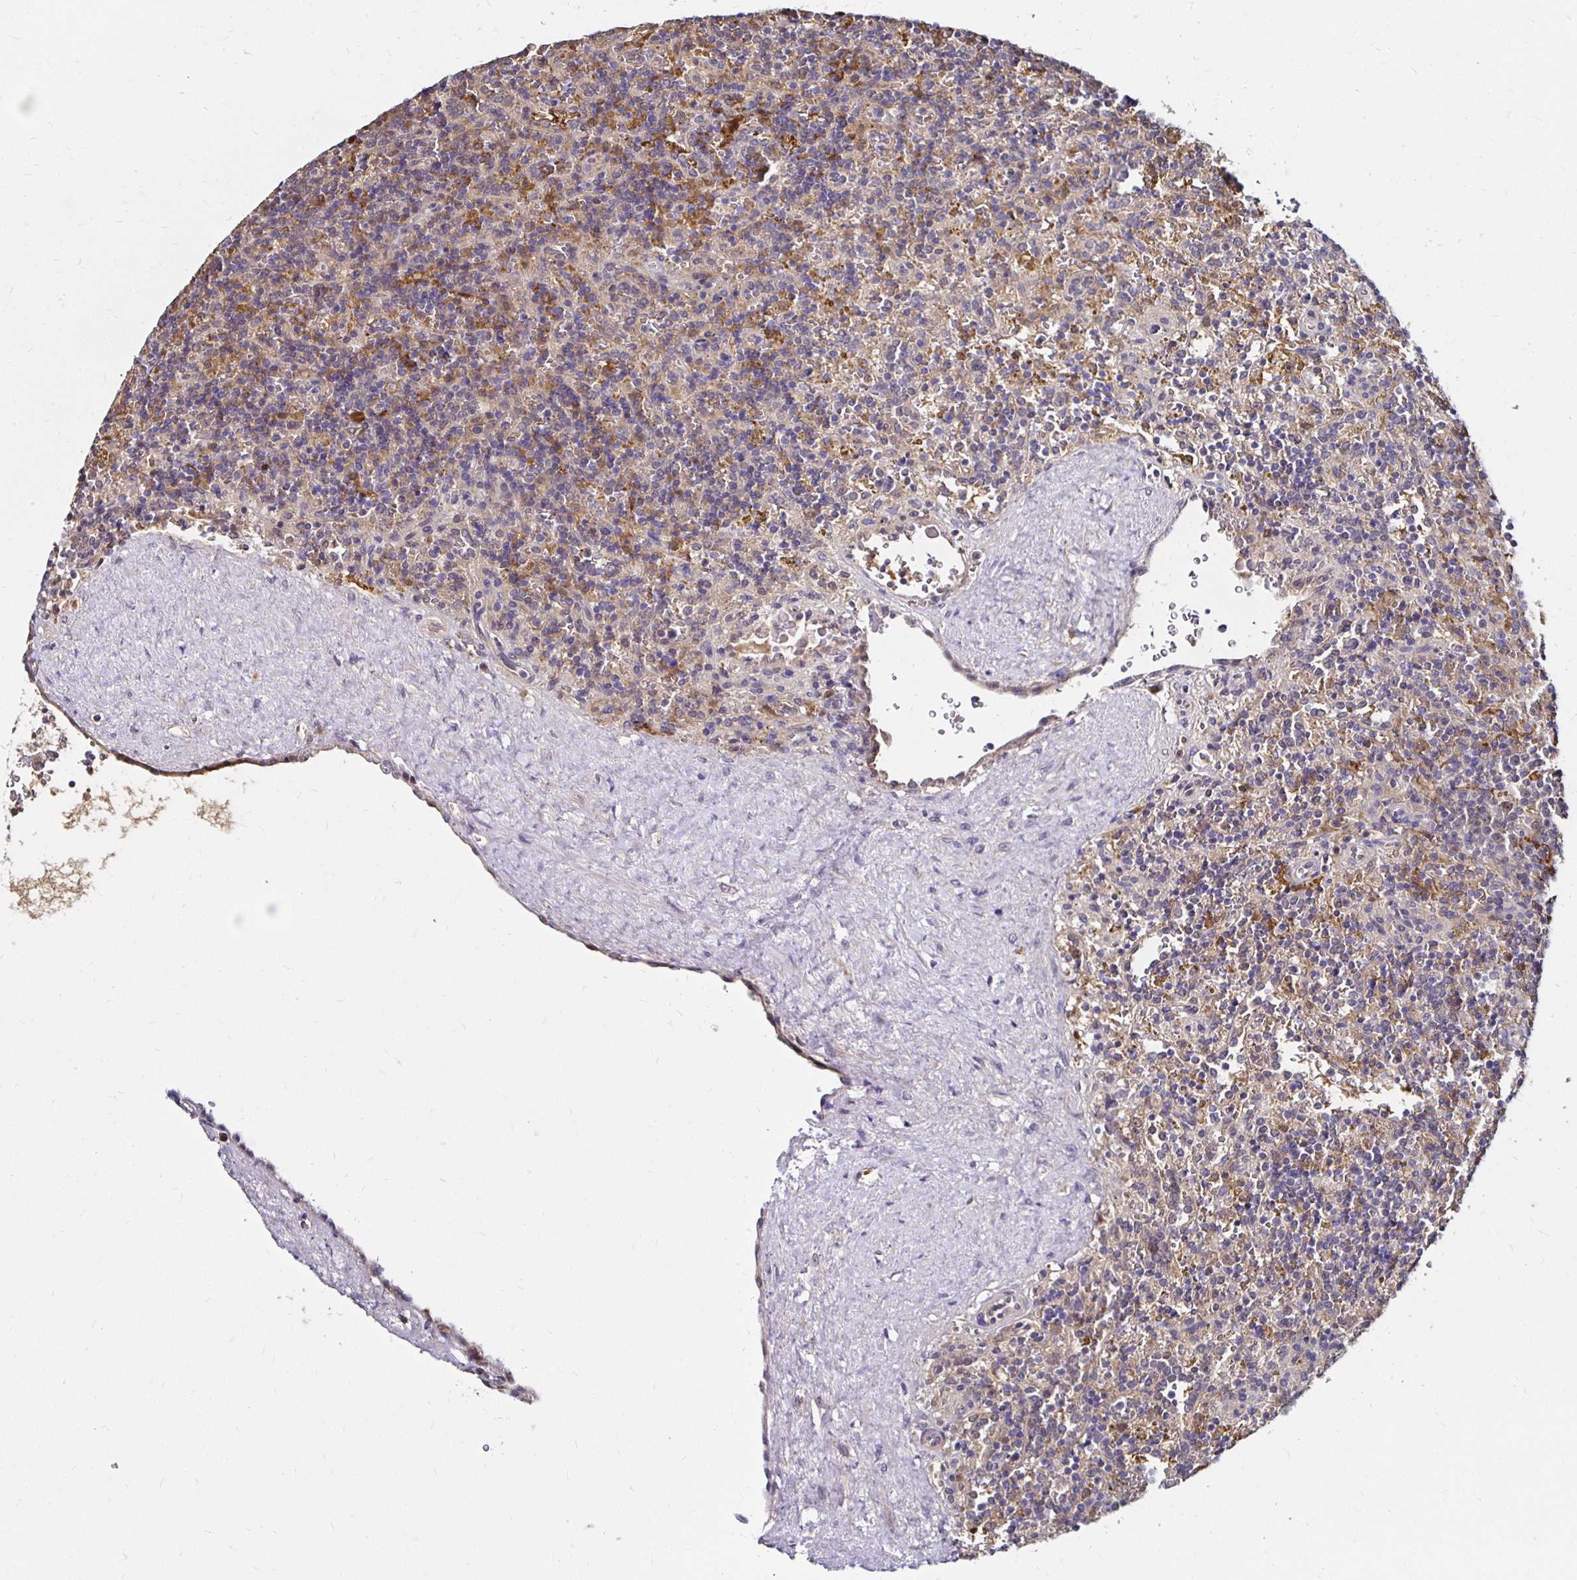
{"staining": {"intensity": "negative", "quantity": "none", "location": "none"}, "tissue": "lymphoma", "cell_type": "Tumor cells", "image_type": "cancer", "snomed": [{"axis": "morphology", "description": "Malignant lymphoma, non-Hodgkin's type, Low grade"}, {"axis": "topography", "description": "Spleen"}], "caption": "High power microscopy image of an immunohistochemistry (IHC) micrograph of low-grade malignant lymphoma, non-Hodgkin's type, revealing no significant expression in tumor cells. (Brightfield microscopy of DAB immunohistochemistry (IHC) at high magnification).", "gene": "TXN", "patient": {"sex": "male", "age": 67}}